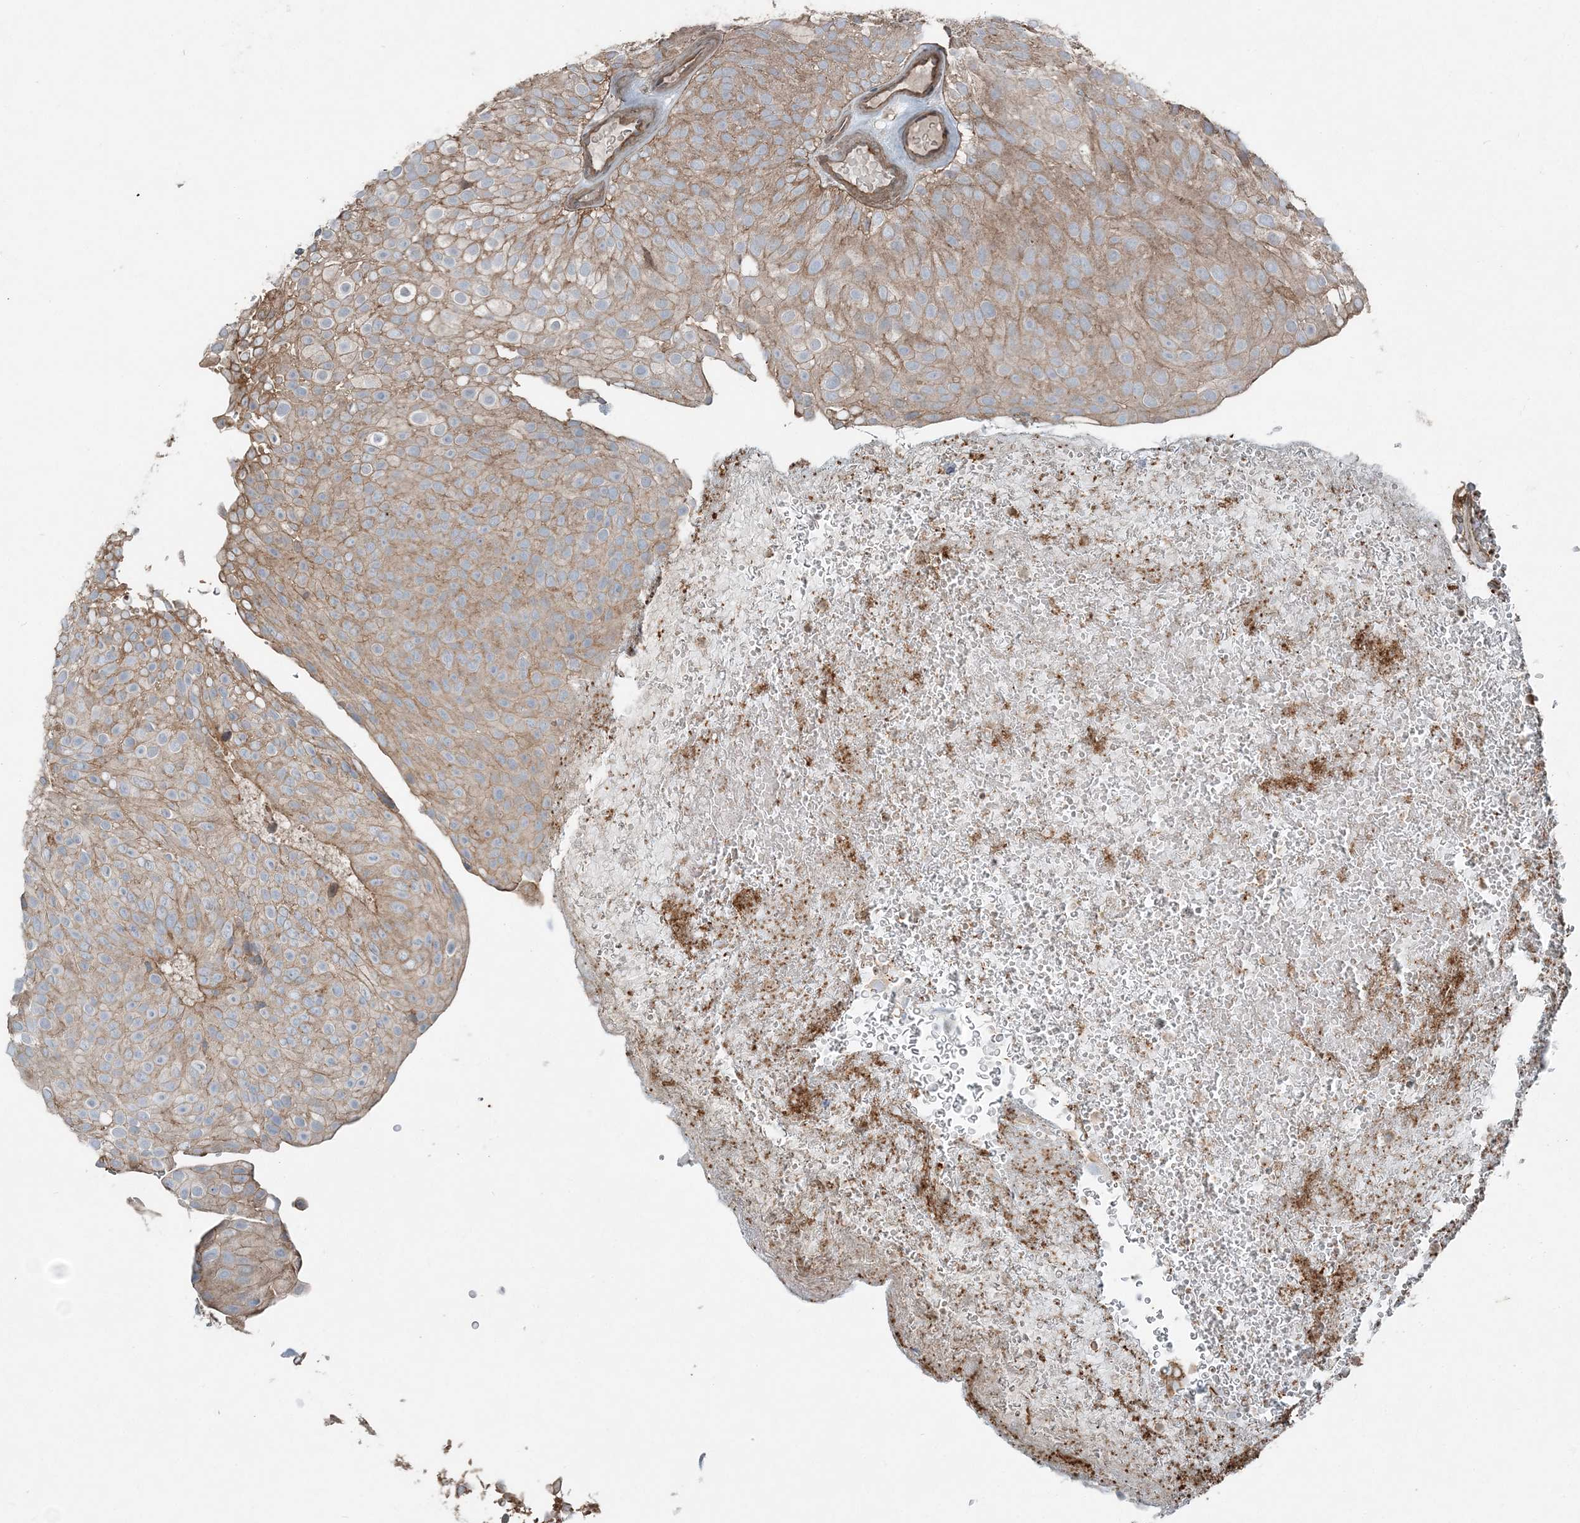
{"staining": {"intensity": "weak", "quantity": ">75%", "location": "cytoplasmic/membranous"}, "tissue": "urothelial cancer", "cell_type": "Tumor cells", "image_type": "cancer", "snomed": [{"axis": "morphology", "description": "Urothelial carcinoma, Low grade"}, {"axis": "topography", "description": "Urinary bladder"}], "caption": "Immunohistochemistry (IHC) (DAB (3,3'-diaminobenzidine)) staining of human low-grade urothelial carcinoma demonstrates weak cytoplasmic/membranous protein staining in approximately >75% of tumor cells.", "gene": "KY", "patient": {"sex": "male", "age": 78}}